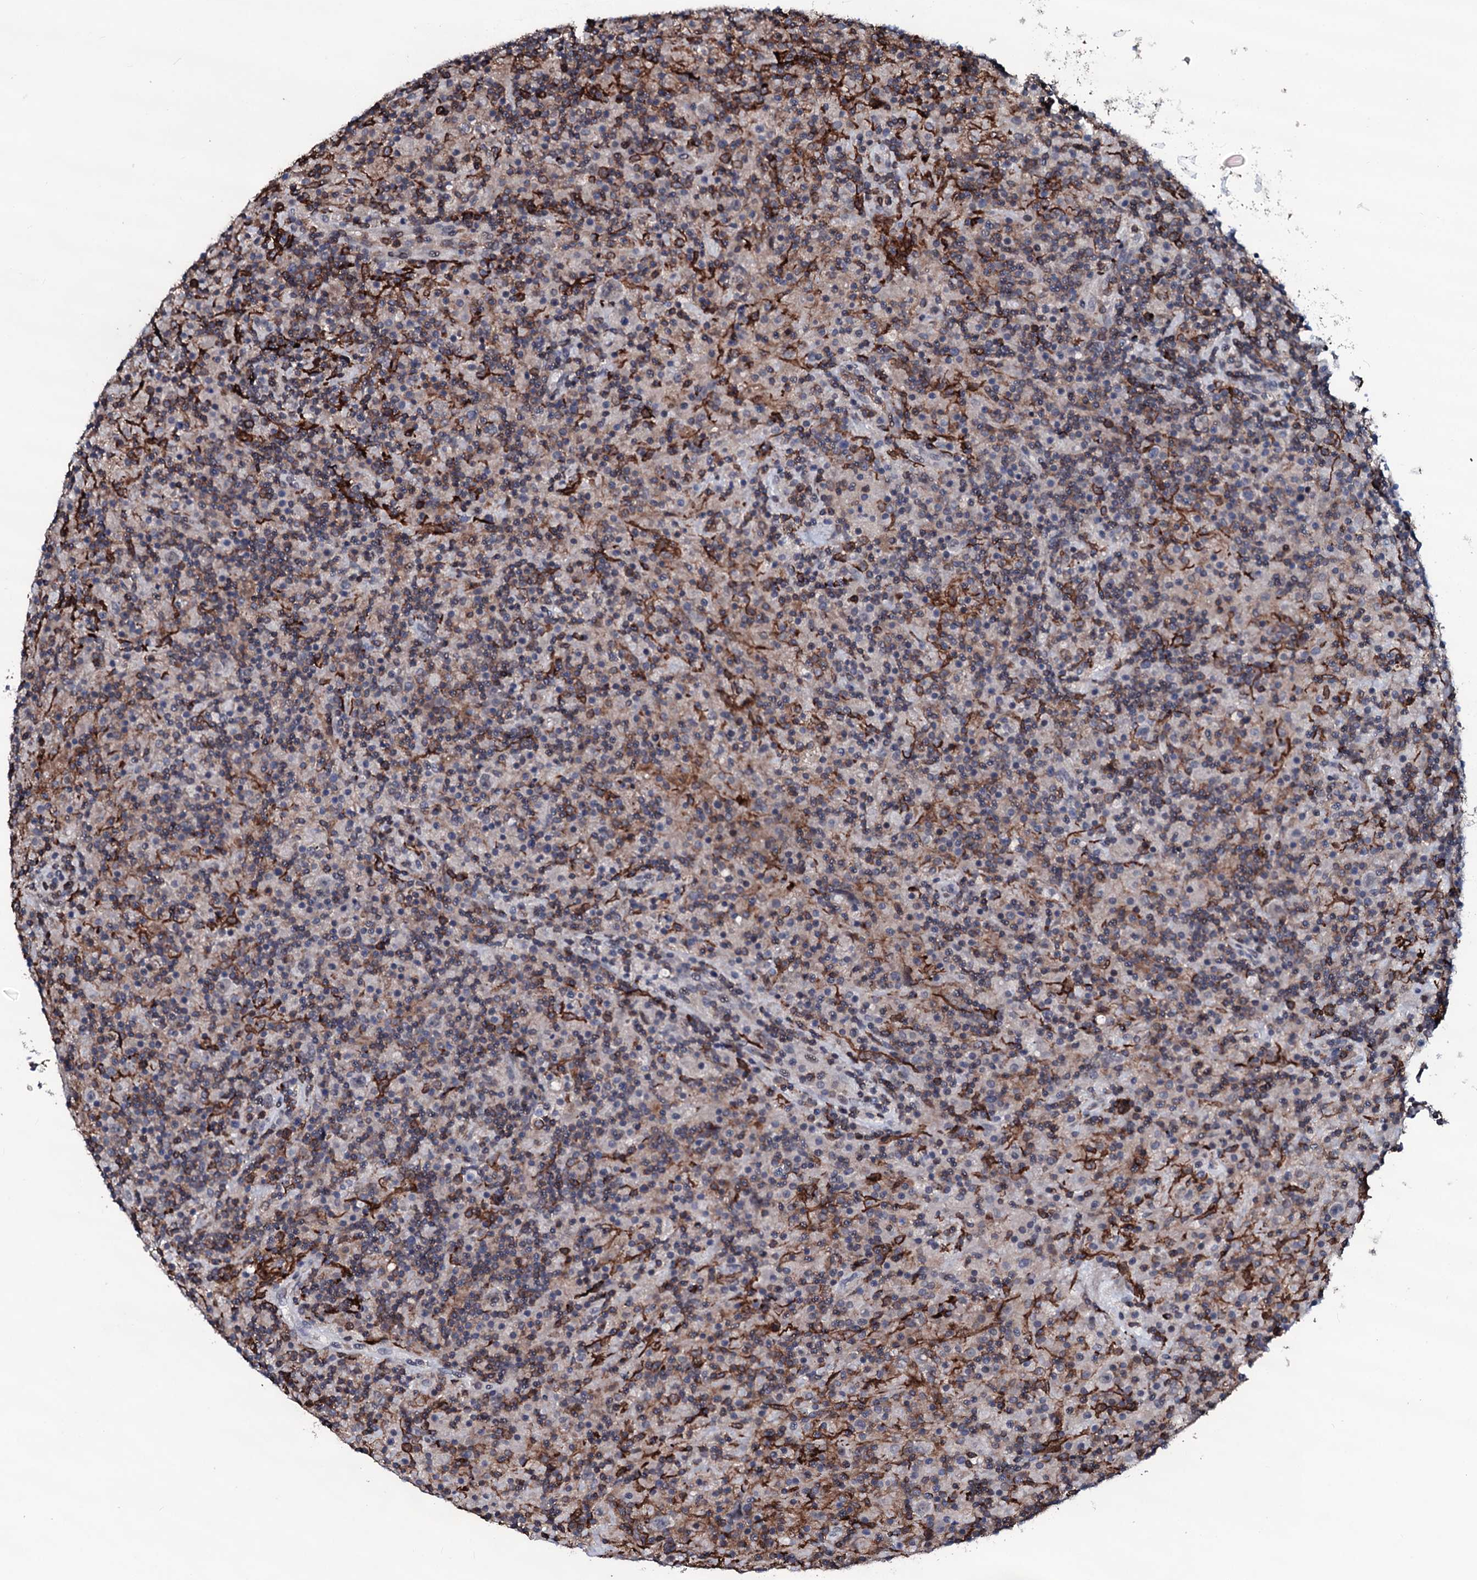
{"staining": {"intensity": "negative", "quantity": "none", "location": "none"}, "tissue": "lymphoma", "cell_type": "Tumor cells", "image_type": "cancer", "snomed": [{"axis": "morphology", "description": "Hodgkin's disease, NOS"}, {"axis": "topography", "description": "Lymph node"}], "caption": "This is an immunohistochemistry image of lymphoma. There is no expression in tumor cells.", "gene": "OGFOD2", "patient": {"sex": "male", "age": 70}}